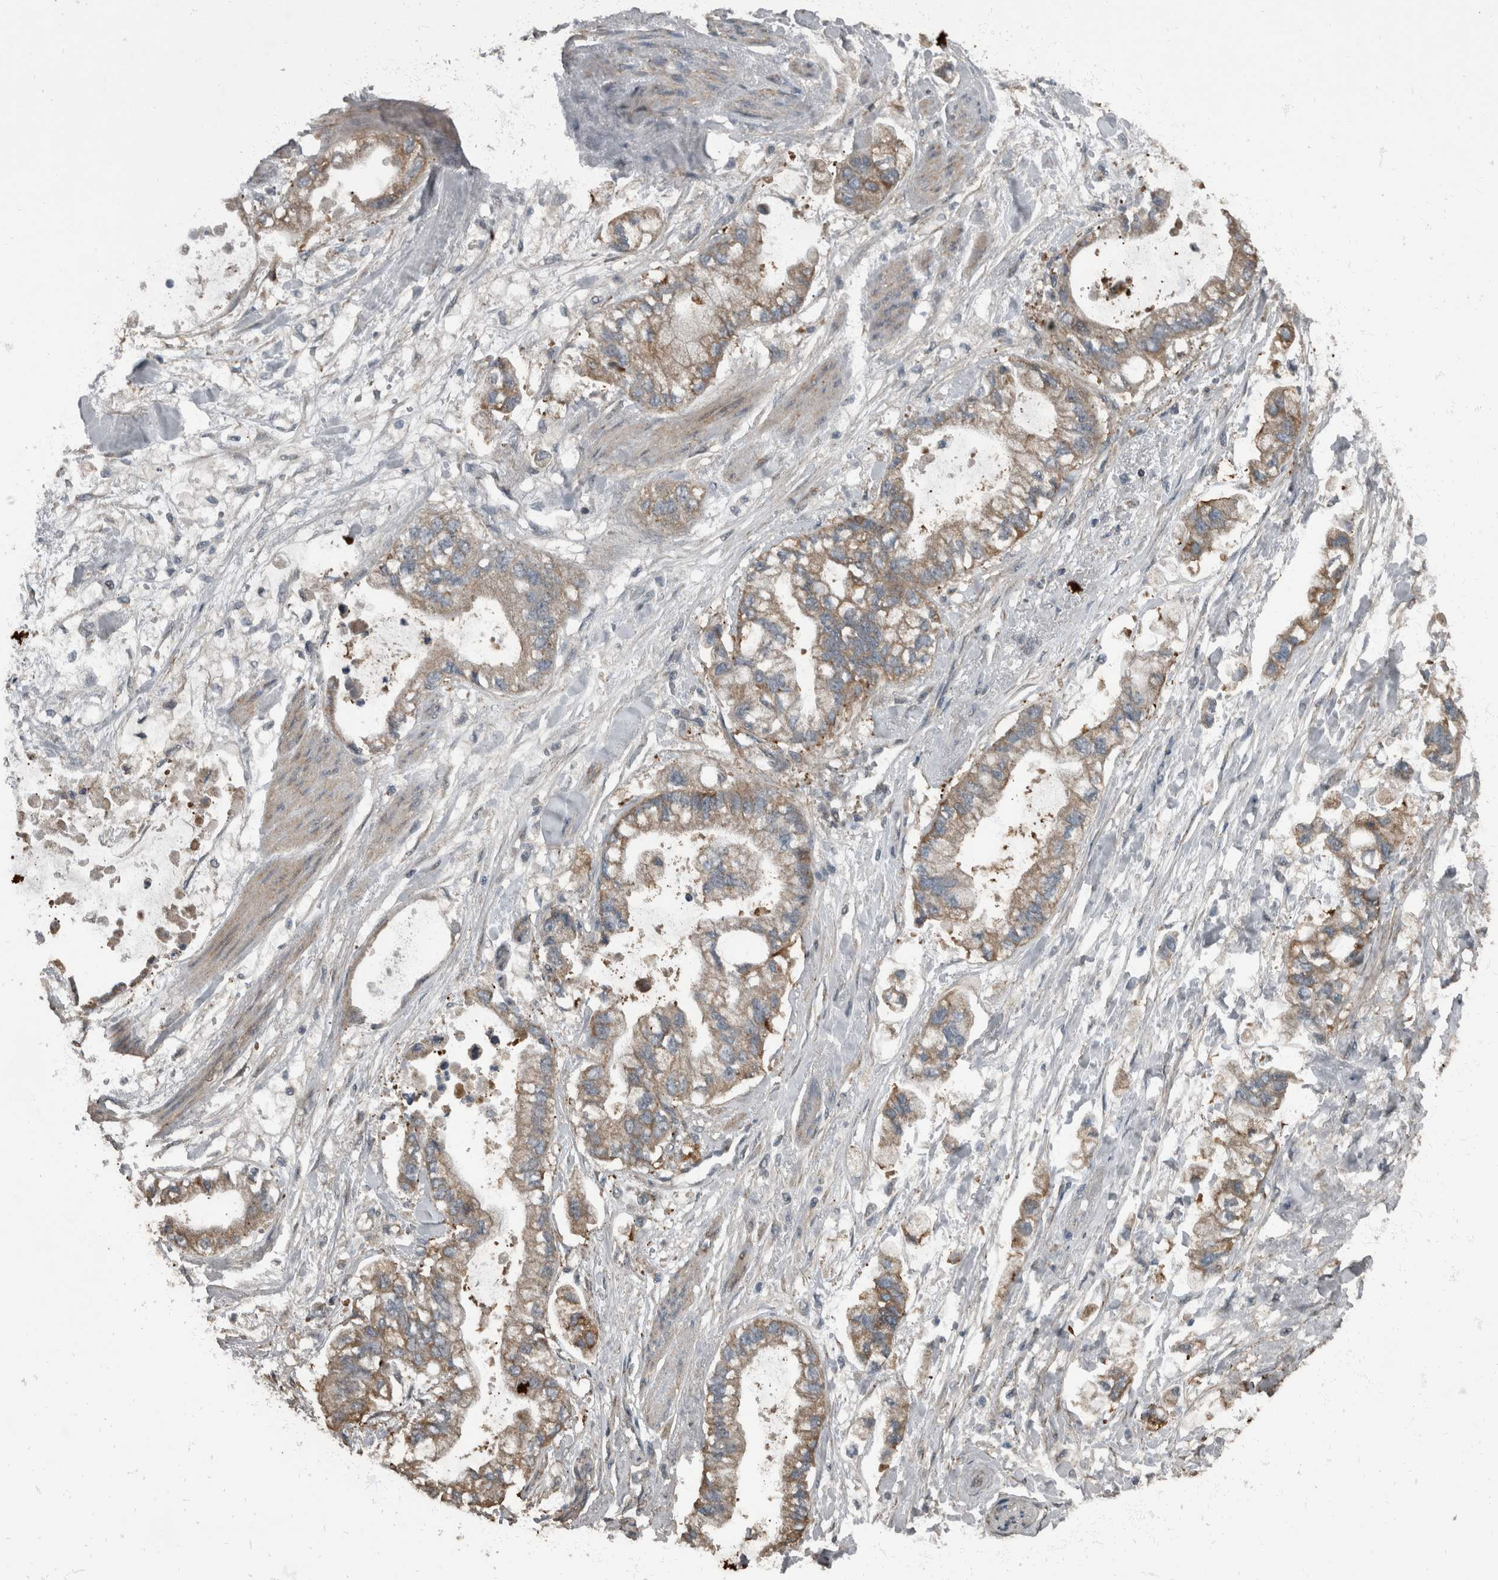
{"staining": {"intensity": "weak", "quantity": ">75%", "location": "cytoplasmic/membranous"}, "tissue": "stomach cancer", "cell_type": "Tumor cells", "image_type": "cancer", "snomed": [{"axis": "morphology", "description": "Normal tissue, NOS"}, {"axis": "morphology", "description": "Adenocarcinoma, NOS"}, {"axis": "topography", "description": "Stomach"}], "caption": "Approximately >75% of tumor cells in human adenocarcinoma (stomach) display weak cytoplasmic/membranous protein expression as visualized by brown immunohistochemical staining.", "gene": "RABGGTB", "patient": {"sex": "male", "age": 62}}